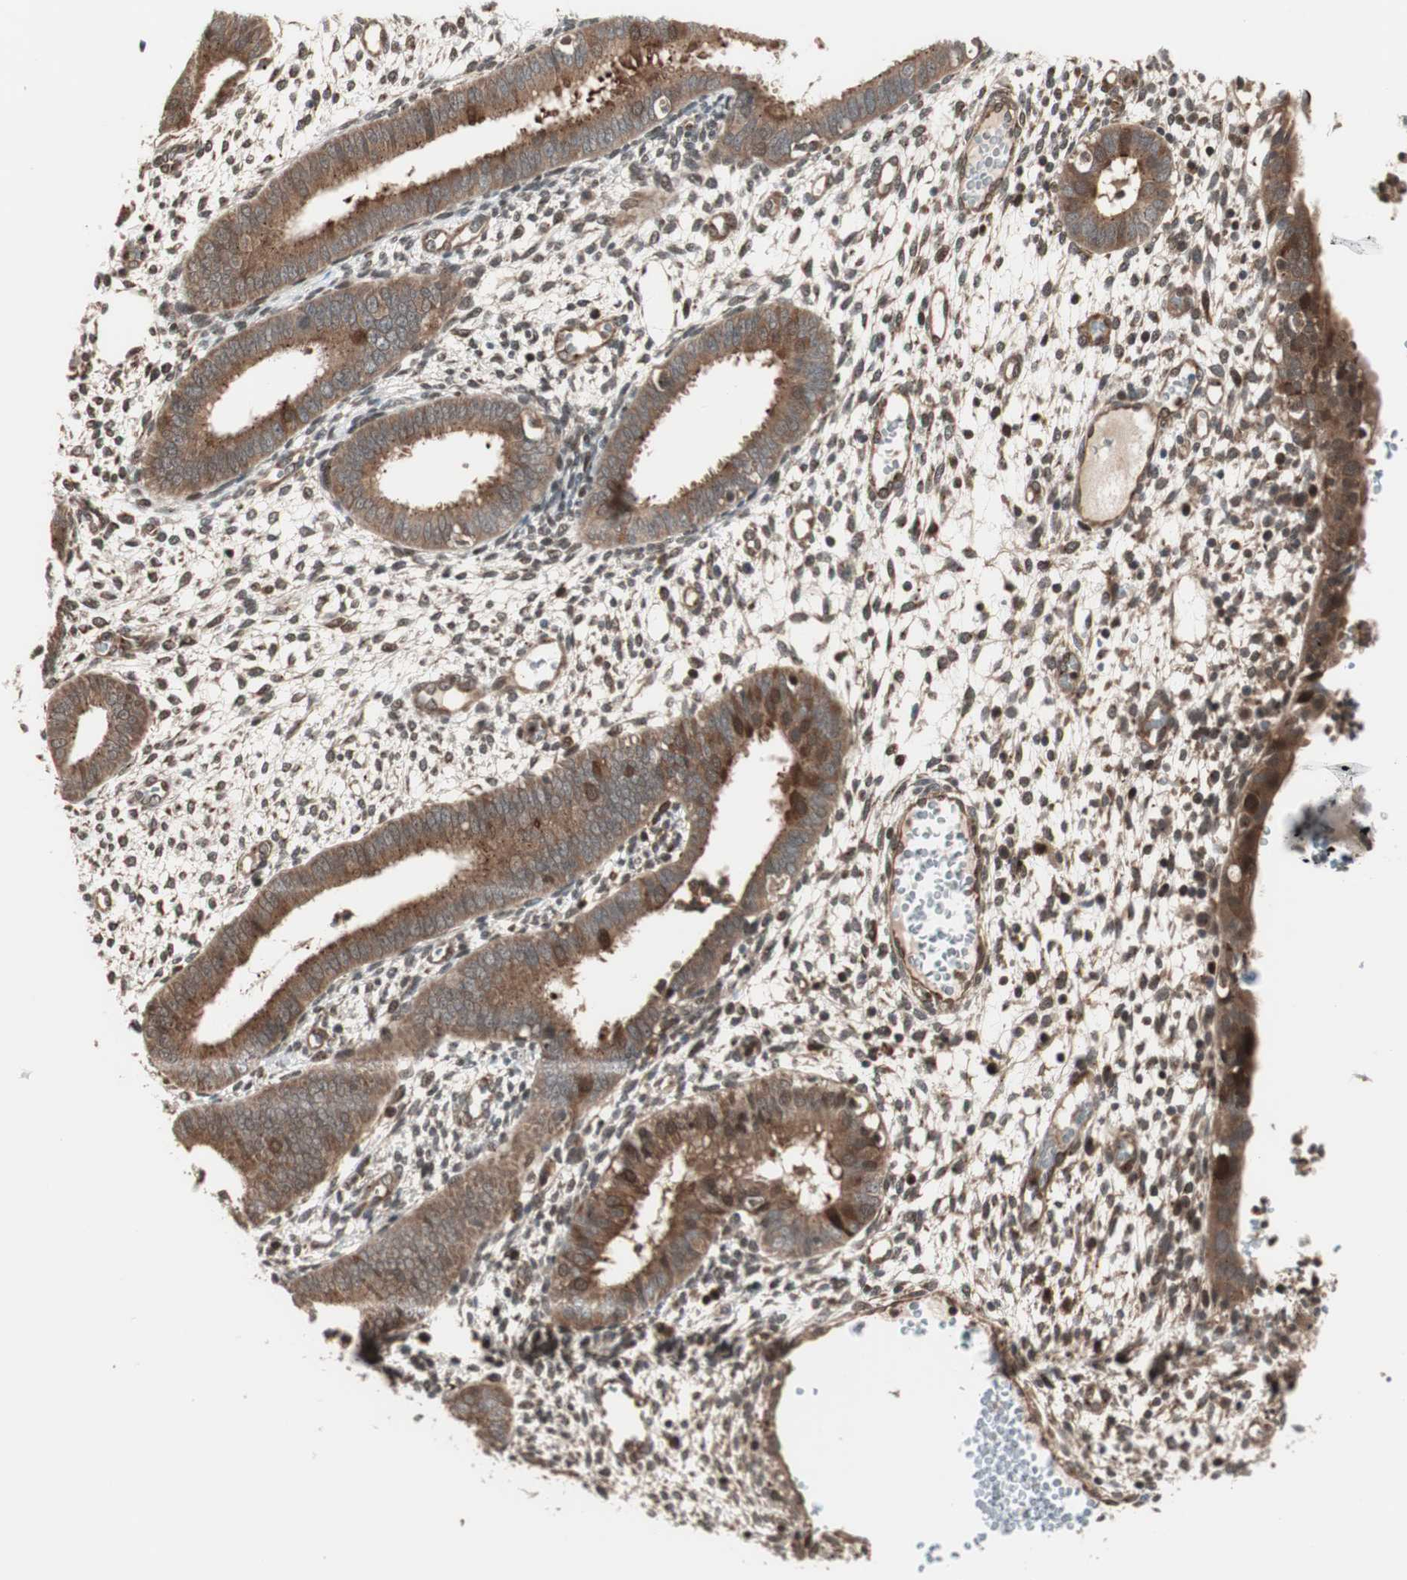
{"staining": {"intensity": "moderate", "quantity": ">75%", "location": "cytoplasmic/membranous"}, "tissue": "endometrium", "cell_type": "Cells in endometrial stroma", "image_type": "normal", "snomed": [{"axis": "morphology", "description": "Normal tissue, NOS"}, {"axis": "topography", "description": "Endometrium"}], "caption": "The photomicrograph demonstrates a brown stain indicating the presence of a protein in the cytoplasmic/membranous of cells in endometrial stroma in endometrium. (brown staining indicates protein expression, while blue staining denotes nuclei).", "gene": "PRKG2", "patient": {"sex": "female", "age": 35}}